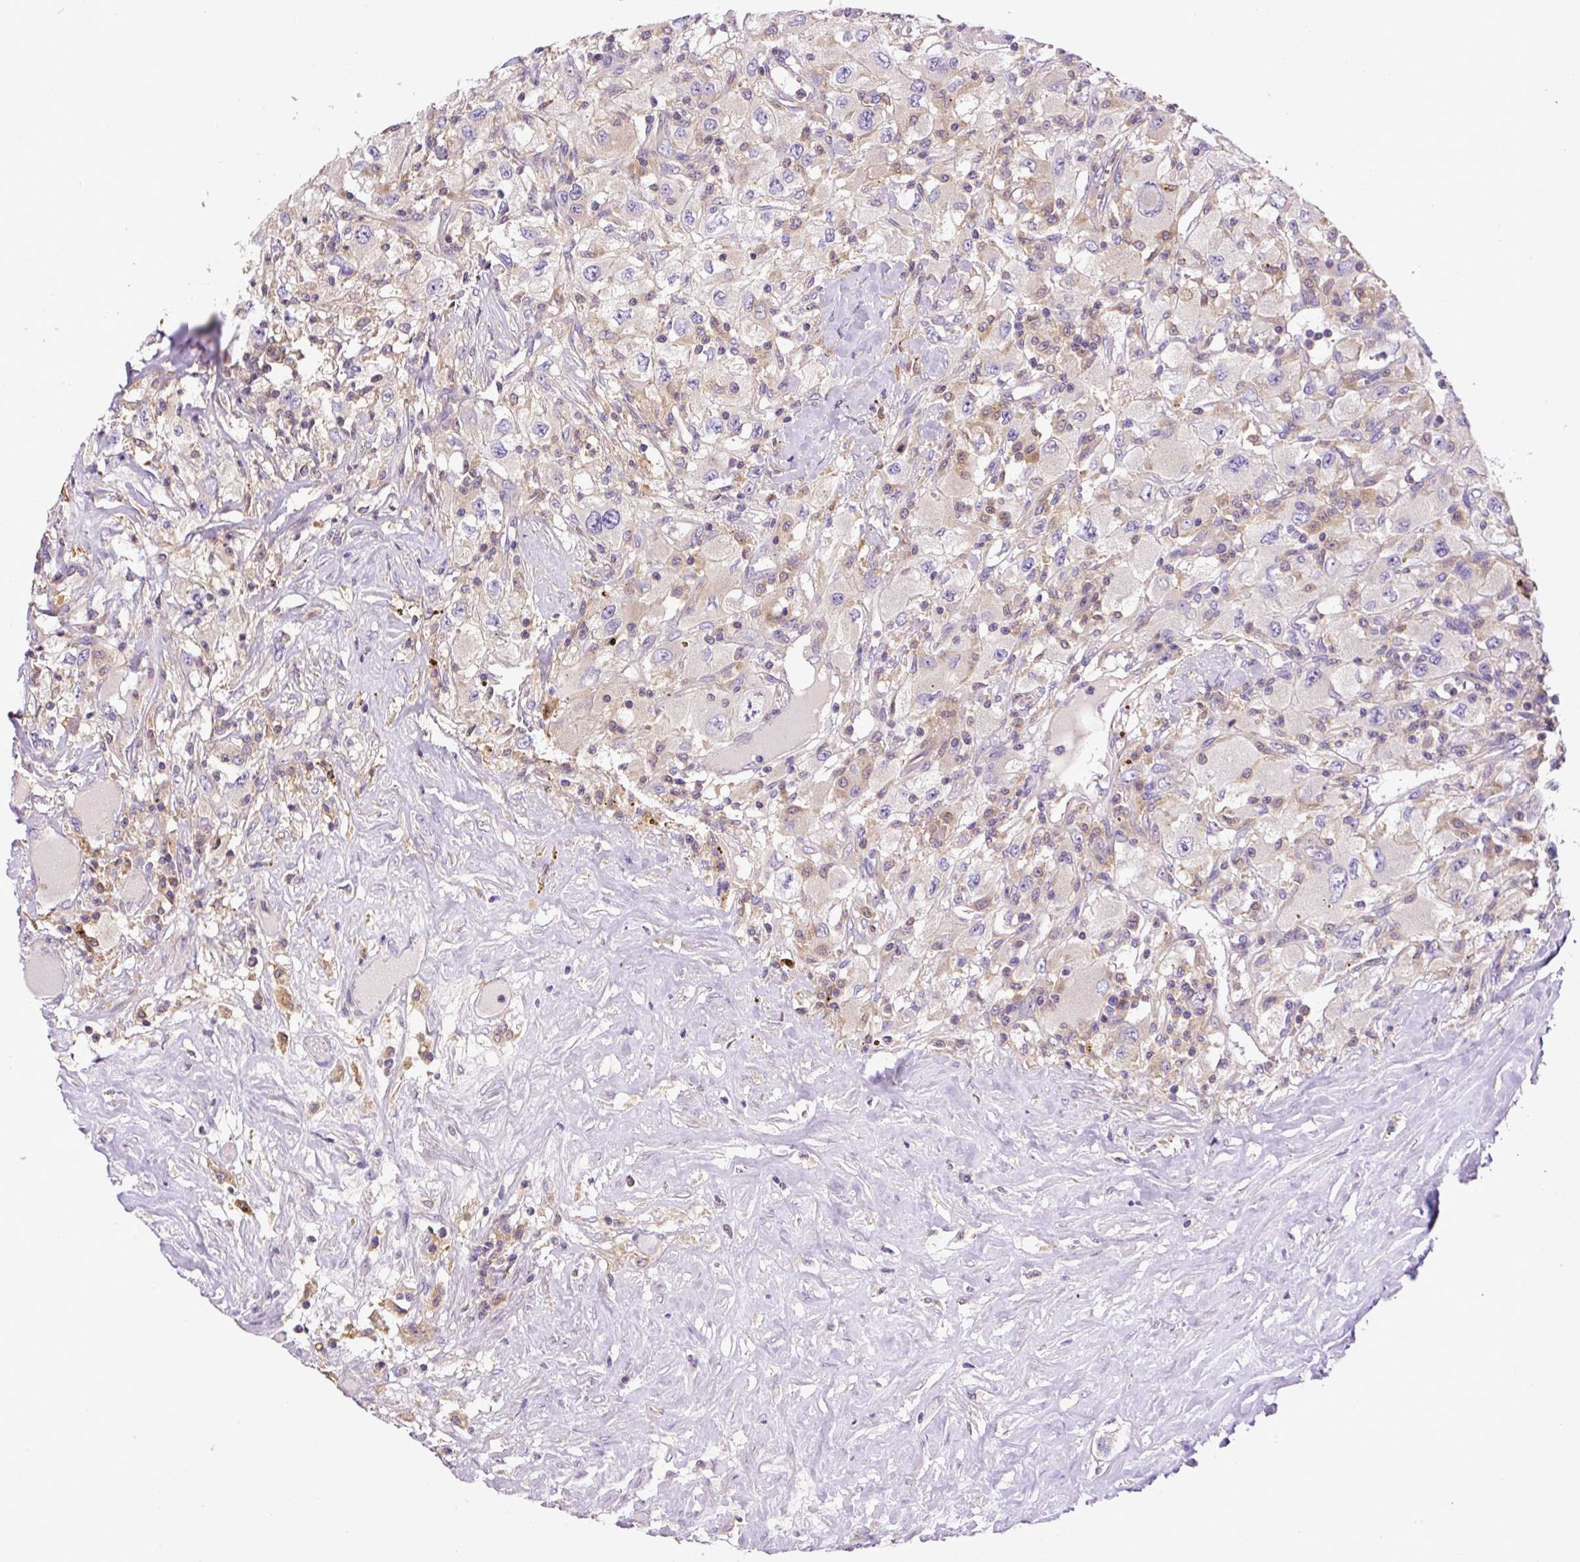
{"staining": {"intensity": "moderate", "quantity": "<25%", "location": "cytoplasmic/membranous"}, "tissue": "renal cancer", "cell_type": "Tumor cells", "image_type": "cancer", "snomed": [{"axis": "morphology", "description": "Adenocarcinoma, NOS"}, {"axis": "topography", "description": "Kidney"}], "caption": "DAB (3,3'-diaminobenzidine) immunohistochemical staining of renal adenocarcinoma displays moderate cytoplasmic/membranous protein staining in approximately <25% of tumor cells.", "gene": "CCDC28A", "patient": {"sex": "female", "age": 67}}